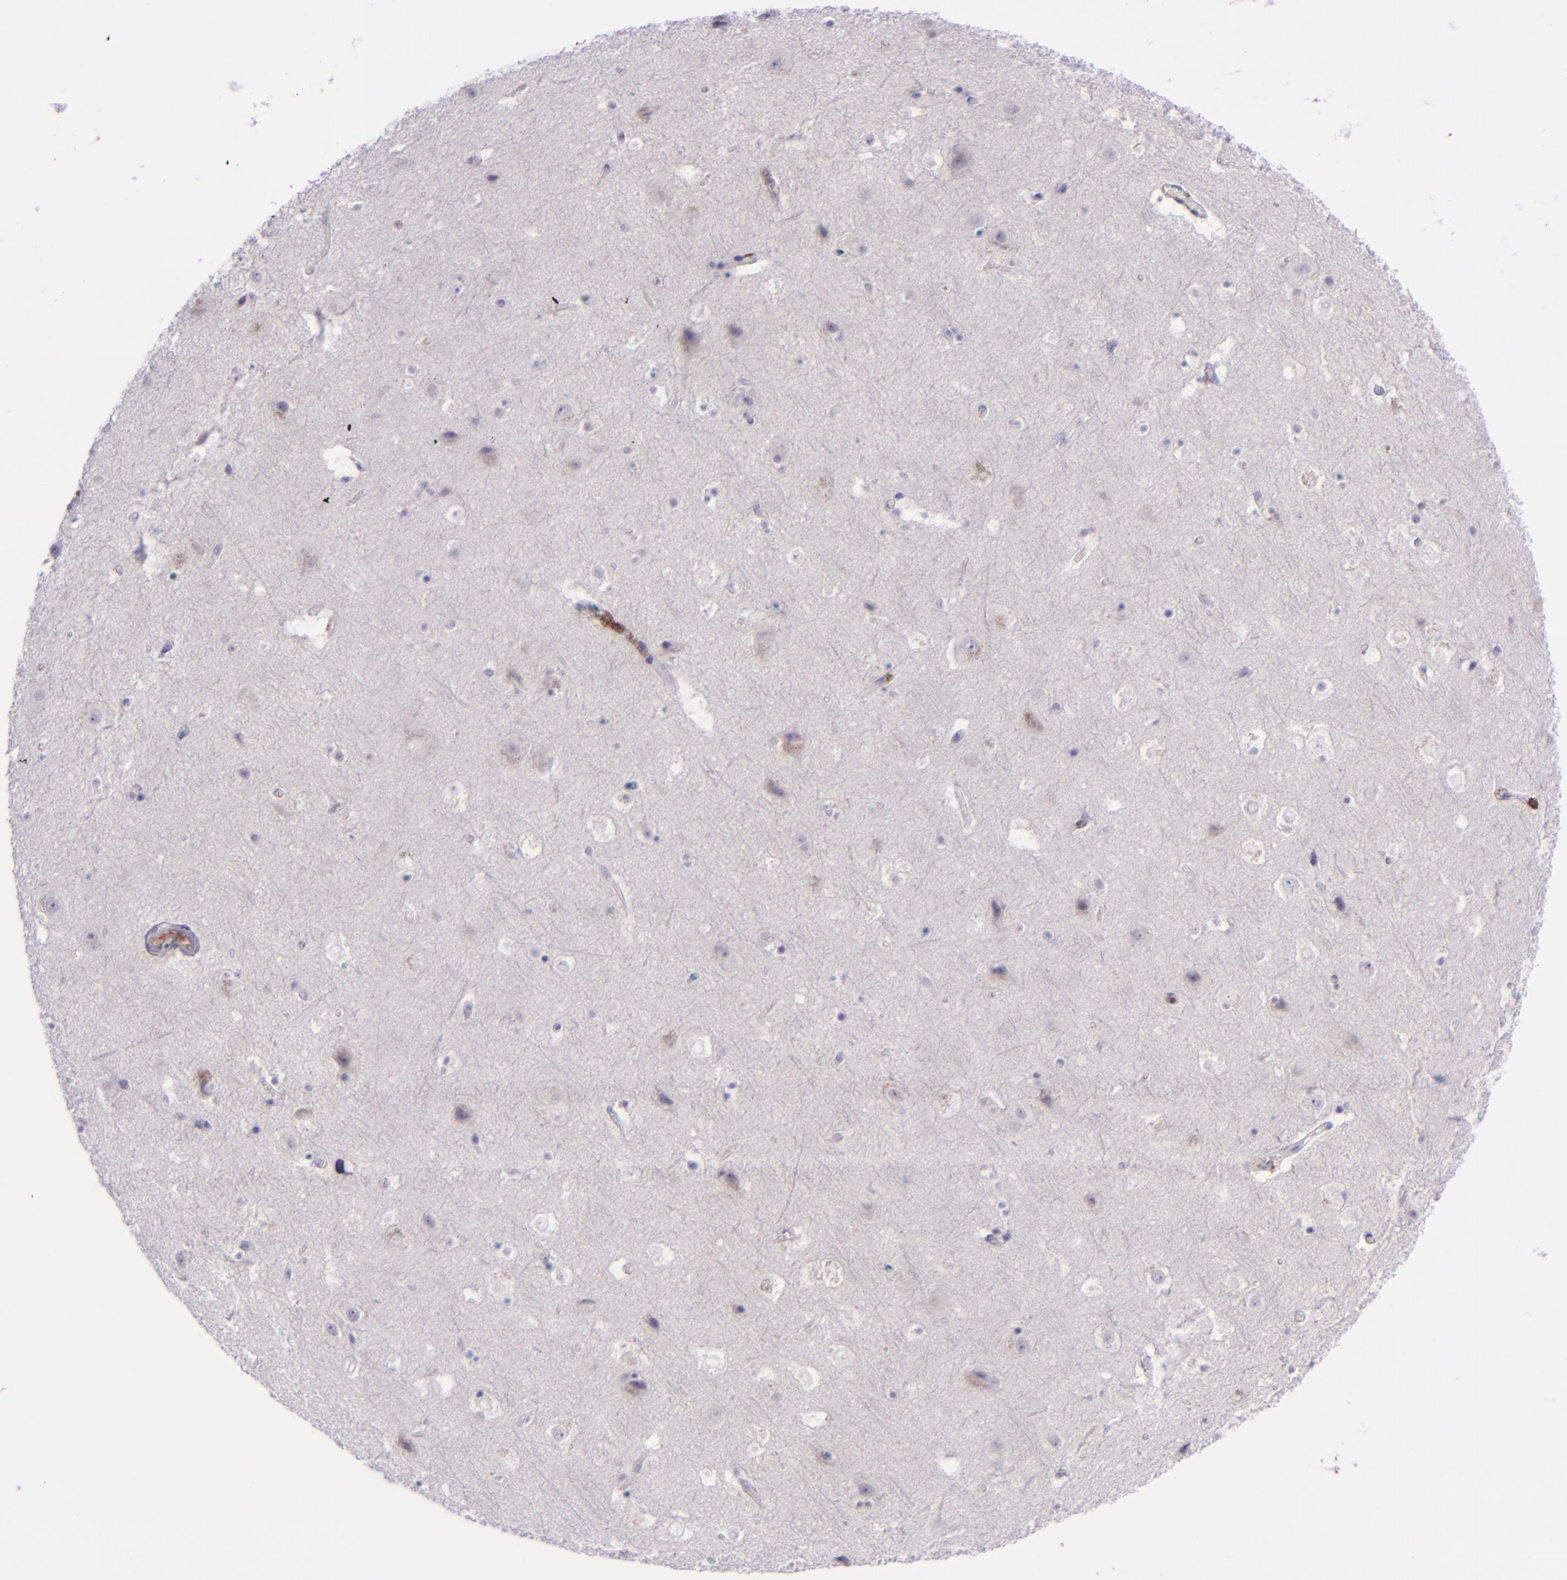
{"staining": {"intensity": "negative", "quantity": "none", "location": "none"}, "tissue": "cerebral cortex", "cell_type": "Endothelial cells", "image_type": "normal", "snomed": [{"axis": "morphology", "description": "Normal tissue, NOS"}, {"axis": "topography", "description": "Cerebral cortex"}], "caption": "An image of cerebral cortex stained for a protein displays no brown staining in endothelial cells. (DAB (3,3'-diaminobenzidine) immunohistochemistry (IHC) visualized using brightfield microscopy, high magnification).", "gene": "SELL", "patient": {"sex": "male", "age": 45}}